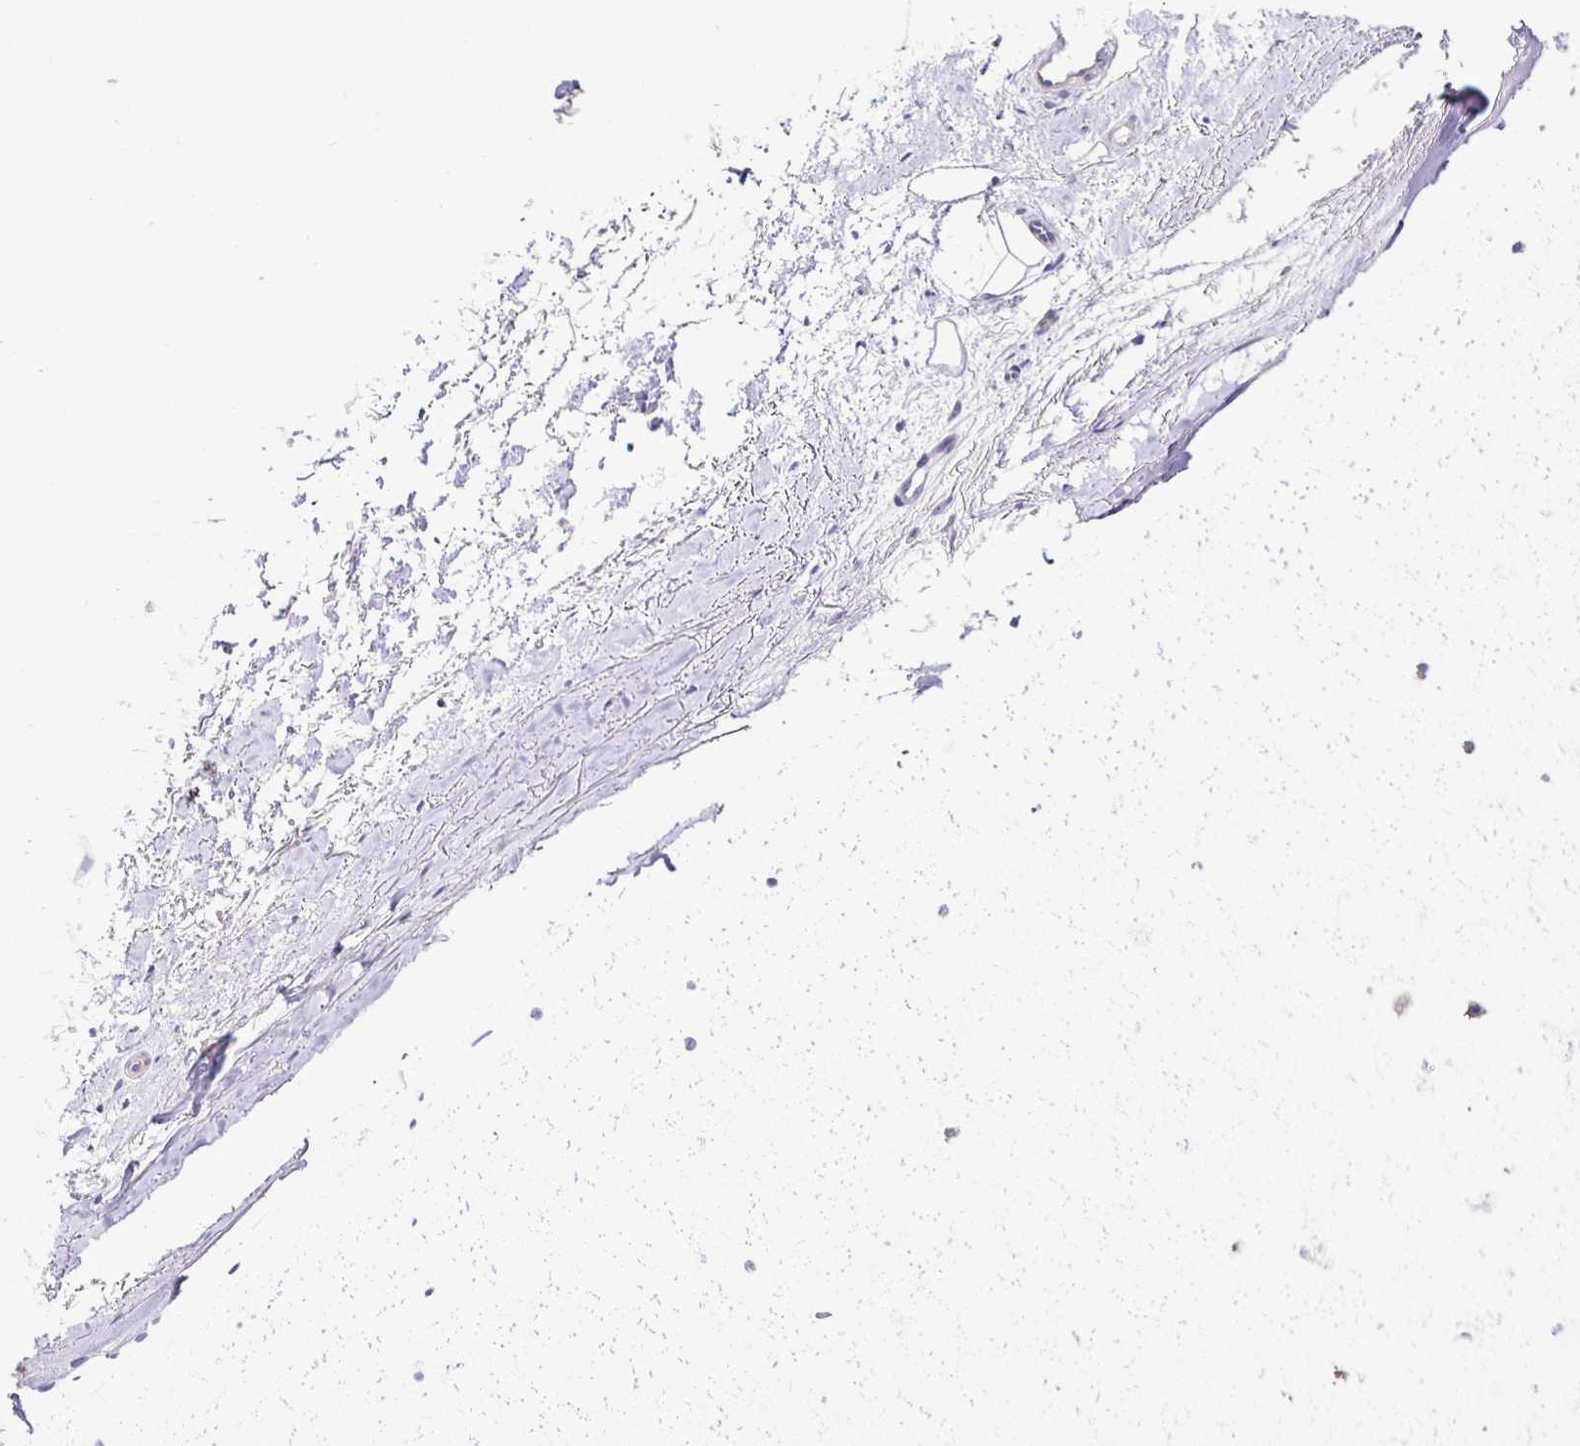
{"staining": {"intensity": "negative", "quantity": "none", "location": "none"}, "tissue": "adipose tissue", "cell_type": "Adipocytes", "image_type": "normal", "snomed": [{"axis": "morphology", "description": "Normal tissue, NOS"}, {"axis": "topography", "description": "Cartilage tissue"}], "caption": "Histopathology image shows no significant protein expression in adipocytes of benign adipose tissue. Brightfield microscopy of IHC stained with DAB (brown) and hematoxylin (blue), captured at high magnification.", "gene": "BOLL", "patient": {"sex": "male", "age": 65}}